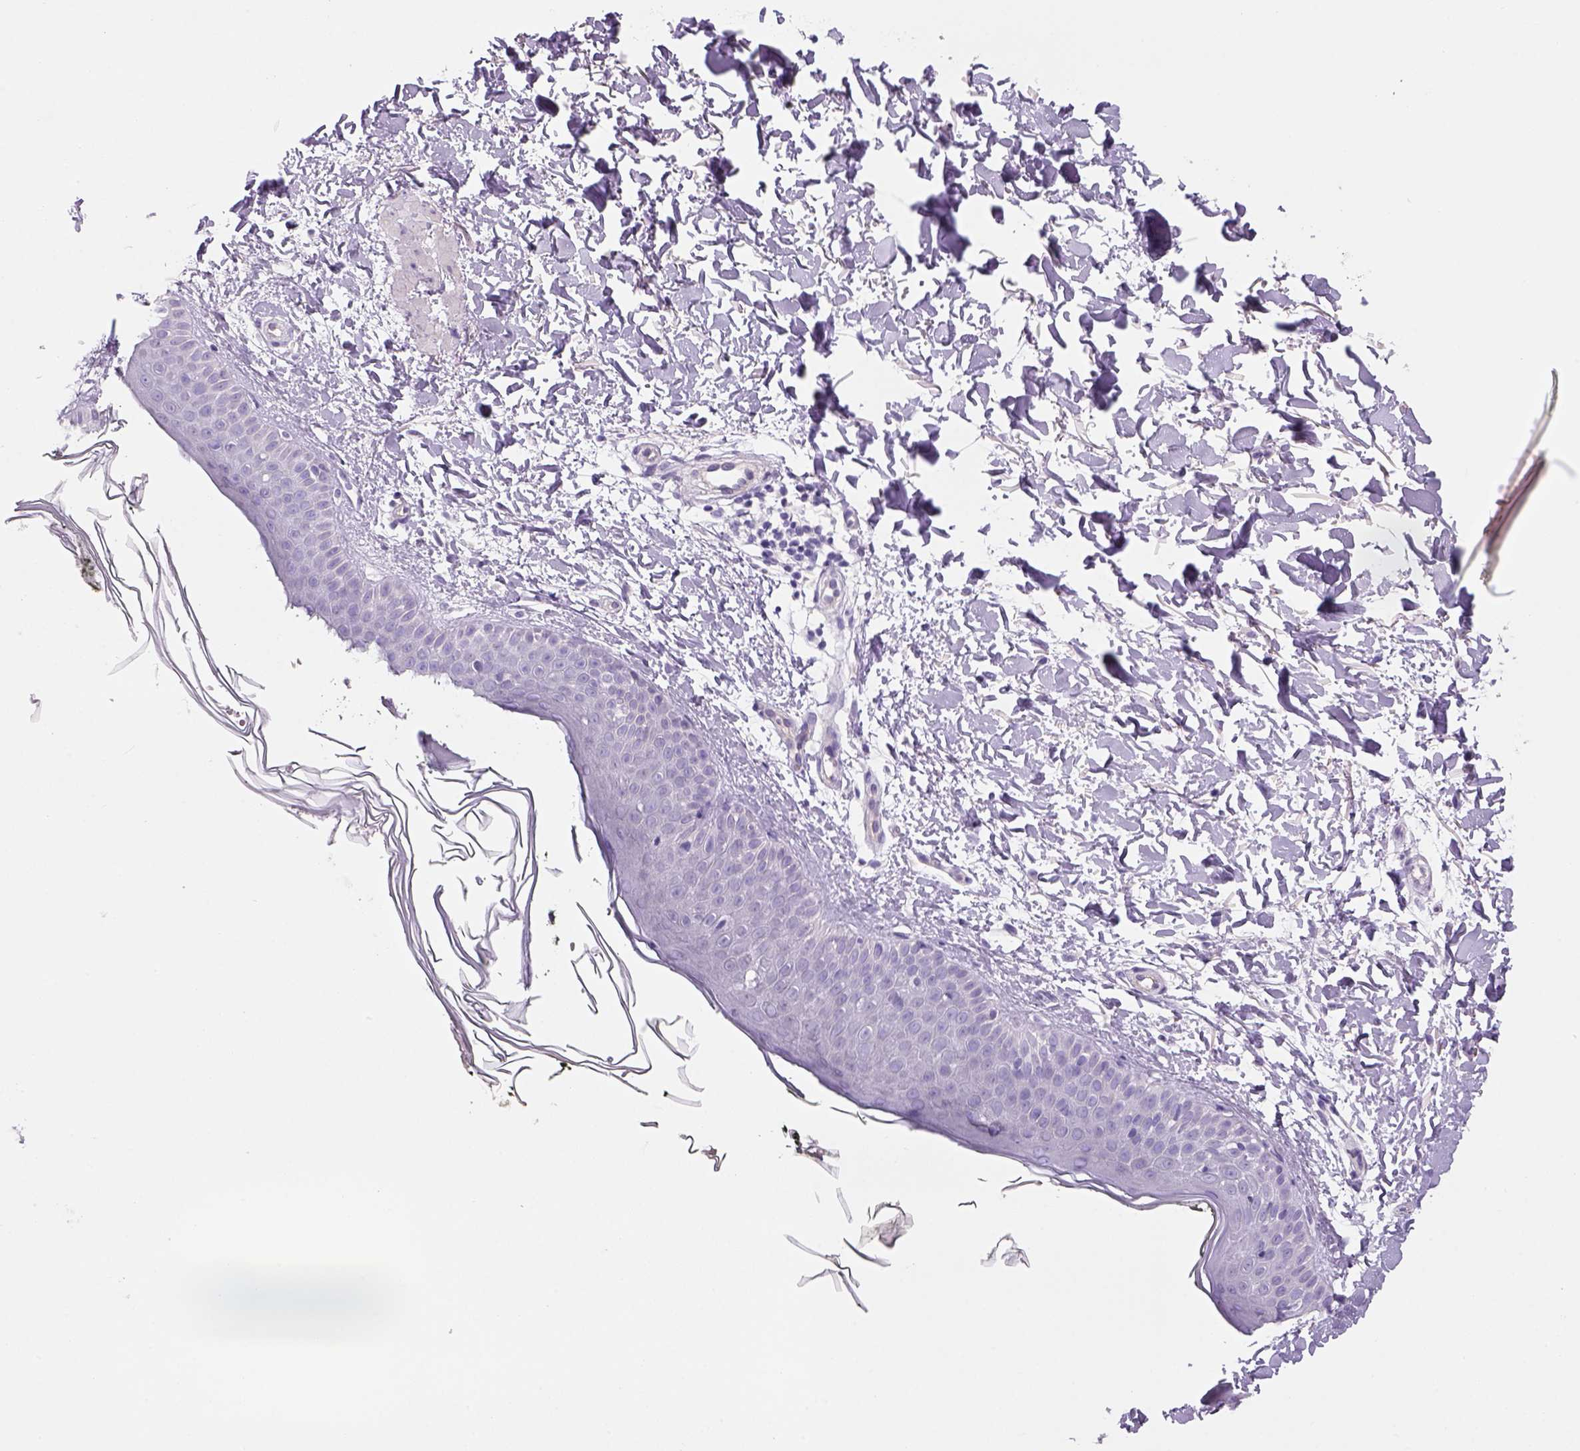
{"staining": {"intensity": "negative", "quantity": "none", "location": "none"}, "tissue": "skin", "cell_type": "Fibroblasts", "image_type": "normal", "snomed": [{"axis": "morphology", "description": "Normal tissue, NOS"}, {"axis": "topography", "description": "Skin"}], "caption": "The immunohistochemistry (IHC) image has no significant staining in fibroblasts of skin.", "gene": "TENM4", "patient": {"sex": "female", "age": 62}}